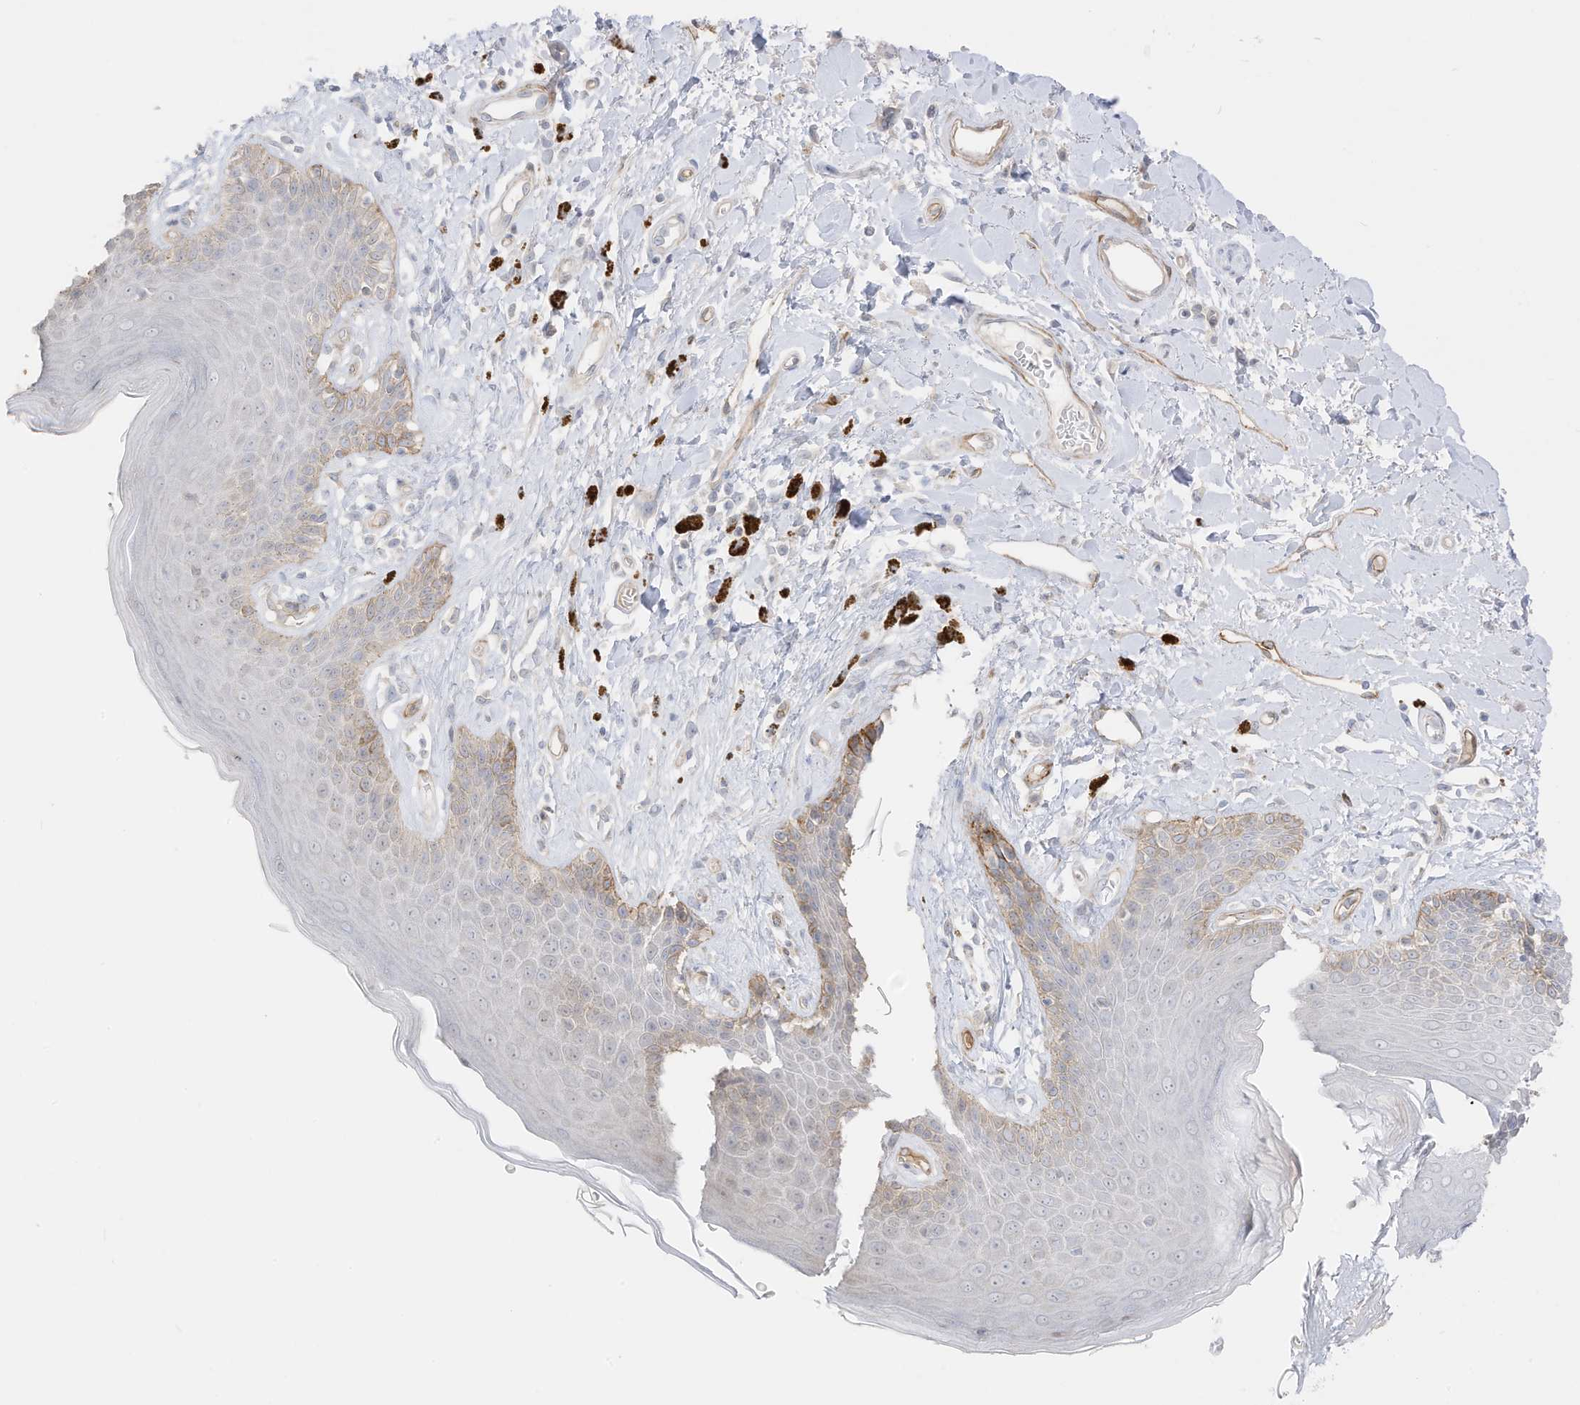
{"staining": {"intensity": "moderate", "quantity": "<25%", "location": "cytoplasmic/membranous"}, "tissue": "skin", "cell_type": "Epidermal cells", "image_type": "normal", "snomed": [{"axis": "morphology", "description": "Normal tissue, NOS"}, {"axis": "topography", "description": "Anal"}], "caption": "A micrograph showing moderate cytoplasmic/membranous staining in approximately <25% of epidermal cells in normal skin, as visualized by brown immunohistochemical staining.", "gene": "C11orf87", "patient": {"sex": "female", "age": 78}}